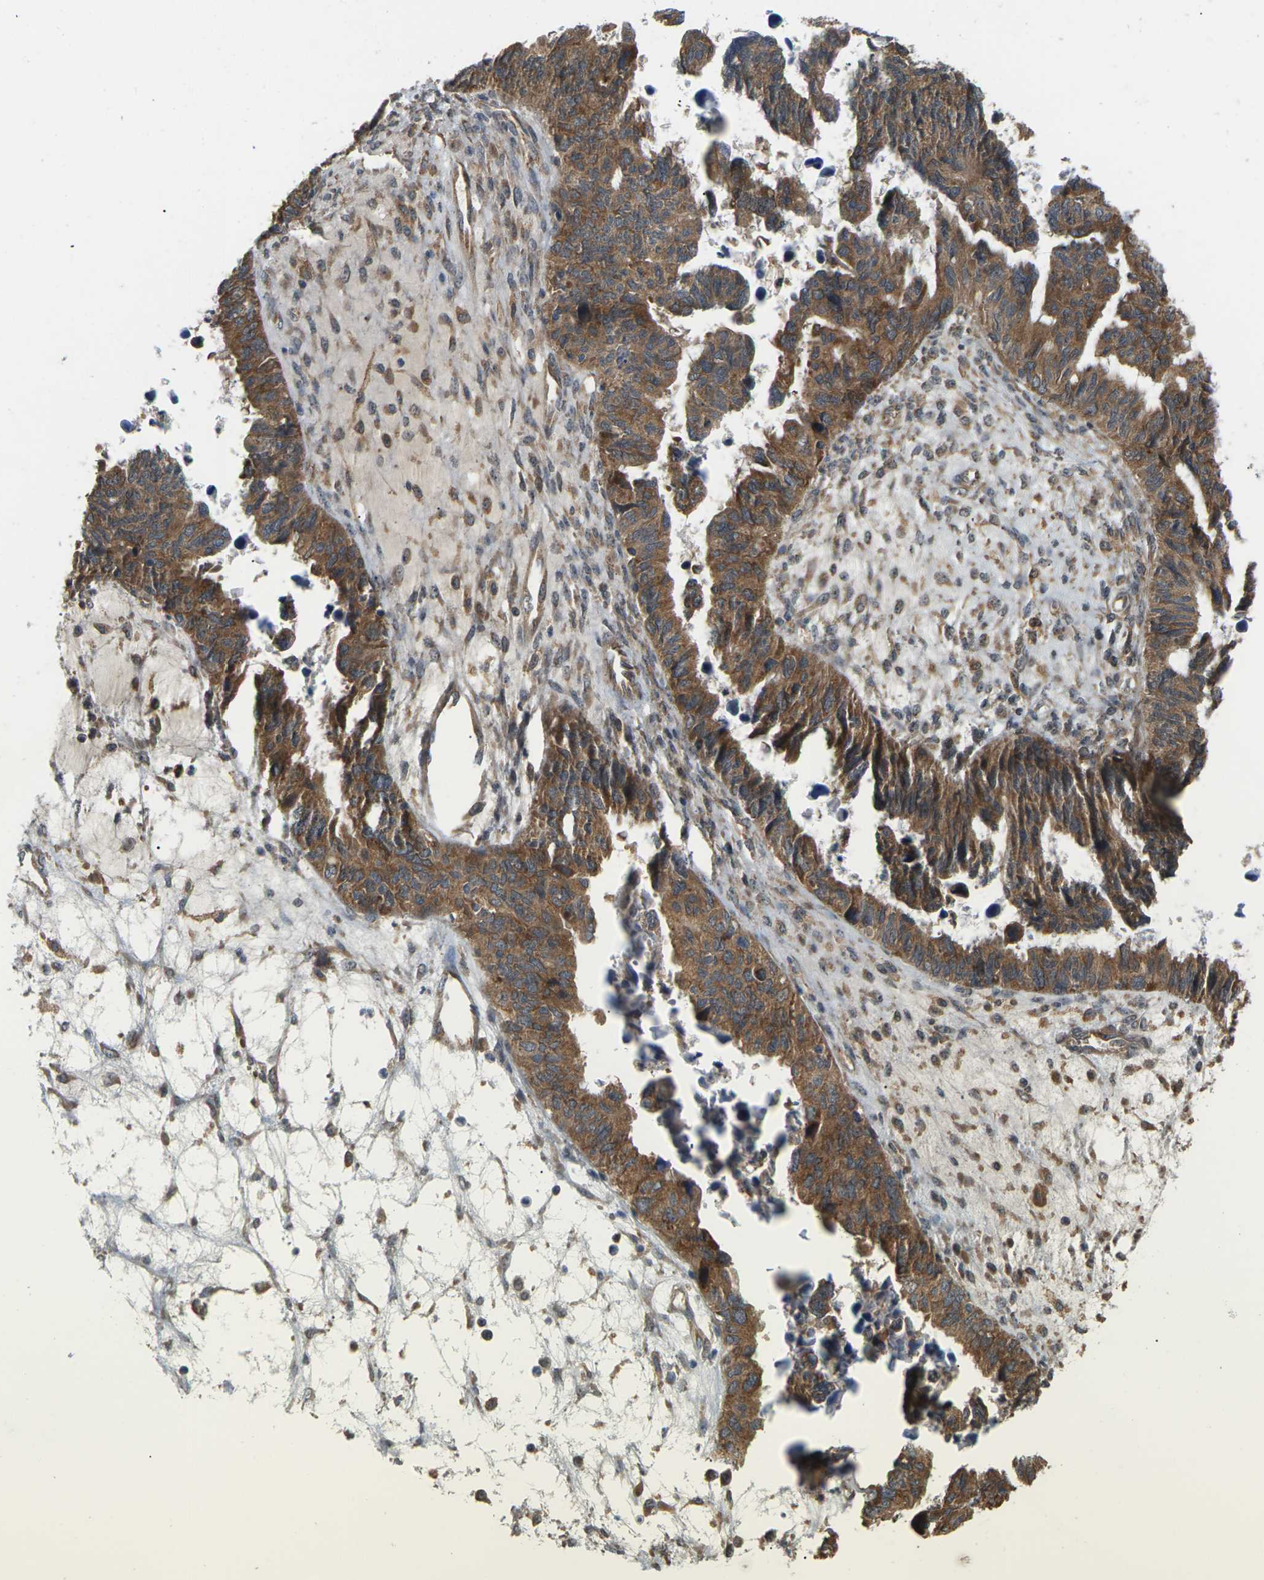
{"staining": {"intensity": "moderate", "quantity": ">75%", "location": "cytoplasmic/membranous"}, "tissue": "ovarian cancer", "cell_type": "Tumor cells", "image_type": "cancer", "snomed": [{"axis": "morphology", "description": "Cystadenocarcinoma, serous, NOS"}, {"axis": "topography", "description": "Ovary"}], "caption": "Ovarian cancer (serous cystadenocarcinoma) stained with immunohistochemistry (IHC) exhibits moderate cytoplasmic/membranous staining in about >75% of tumor cells. Using DAB (3,3'-diaminobenzidine) (brown) and hematoxylin (blue) stains, captured at high magnification using brightfield microscopy.", "gene": "NRAS", "patient": {"sex": "female", "age": 79}}